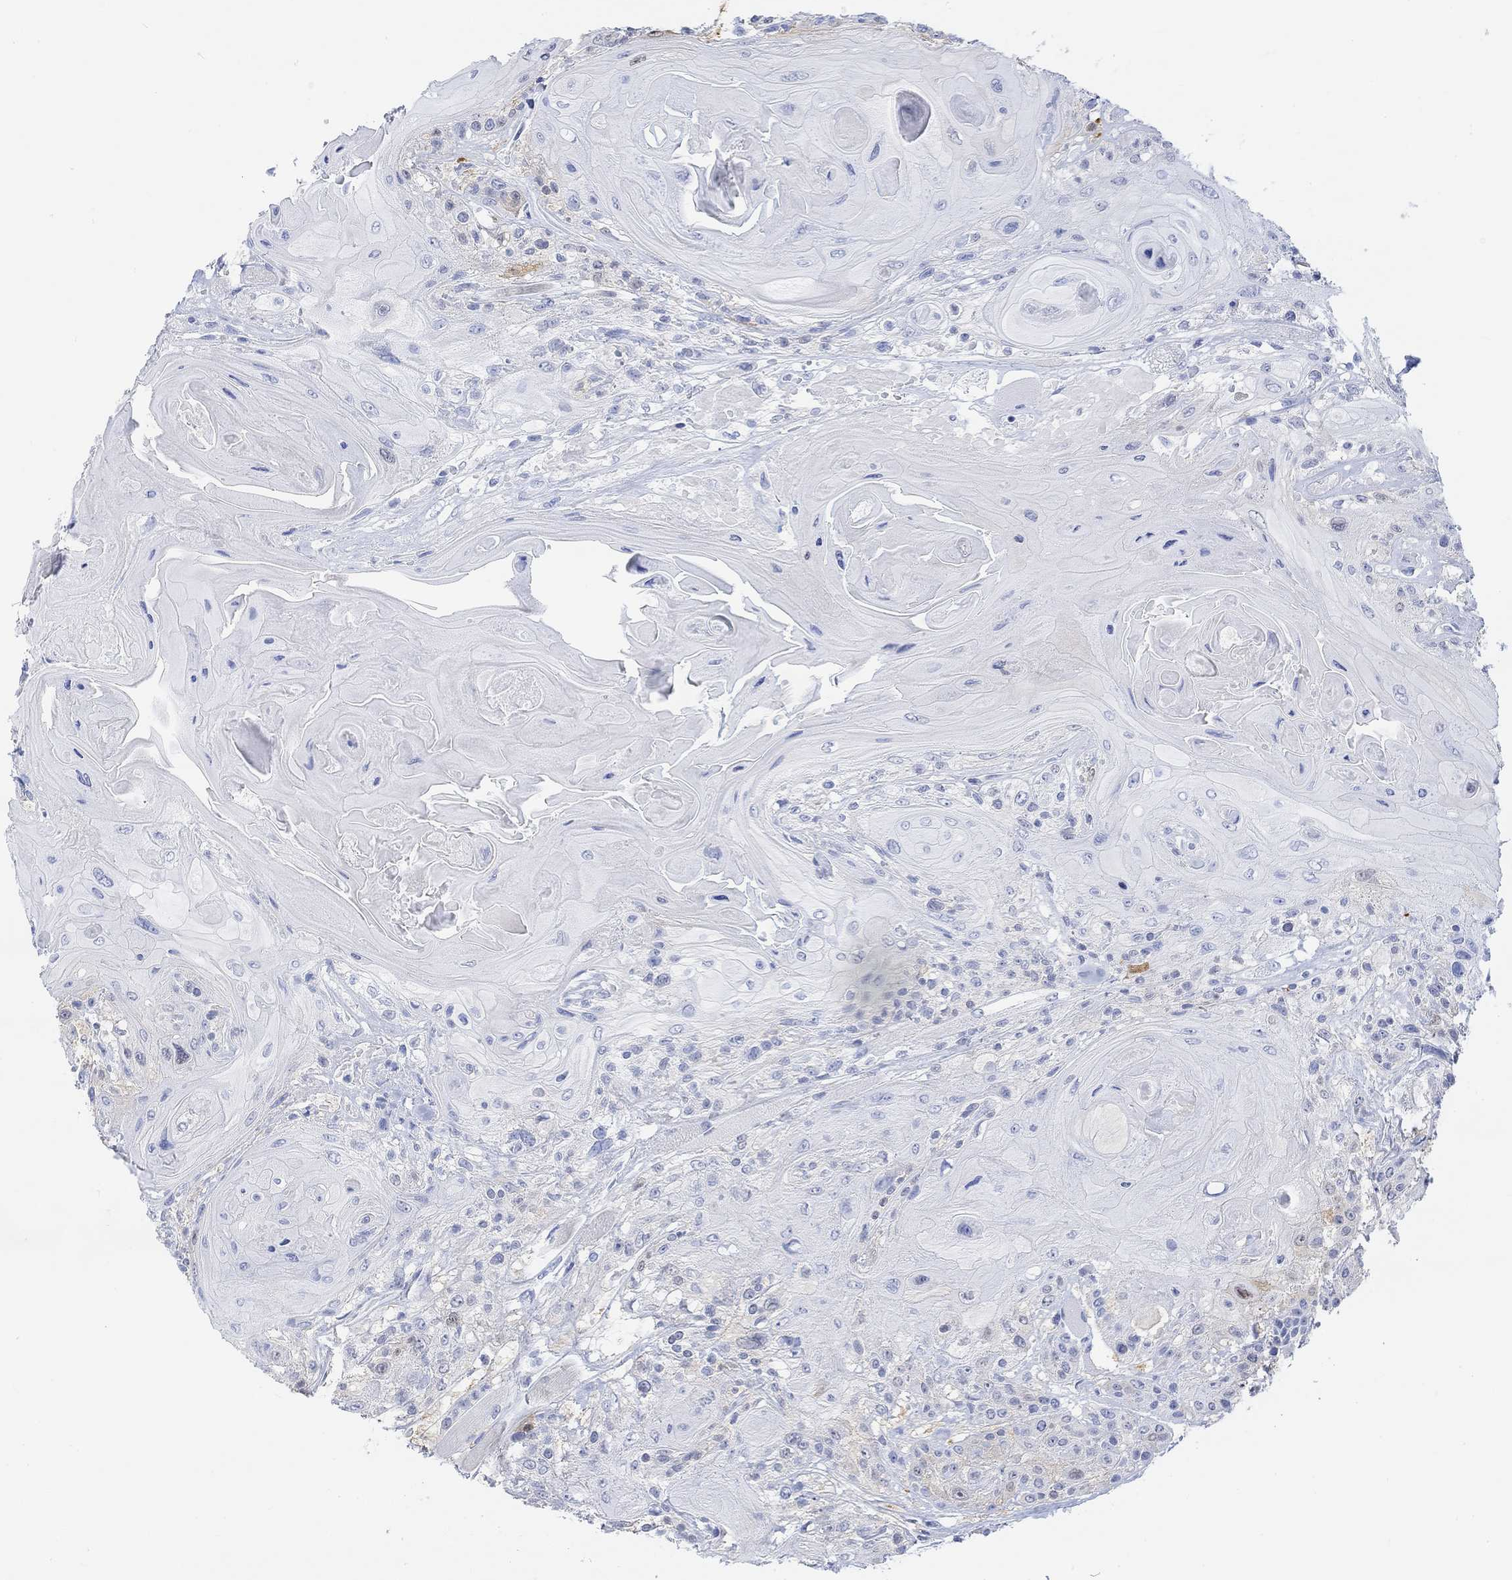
{"staining": {"intensity": "negative", "quantity": "none", "location": "none"}, "tissue": "head and neck cancer", "cell_type": "Tumor cells", "image_type": "cancer", "snomed": [{"axis": "morphology", "description": "Squamous cell carcinoma, NOS"}, {"axis": "topography", "description": "Head-Neck"}], "caption": "Head and neck cancer was stained to show a protein in brown. There is no significant positivity in tumor cells.", "gene": "TPPP3", "patient": {"sex": "female", "age": 59}}